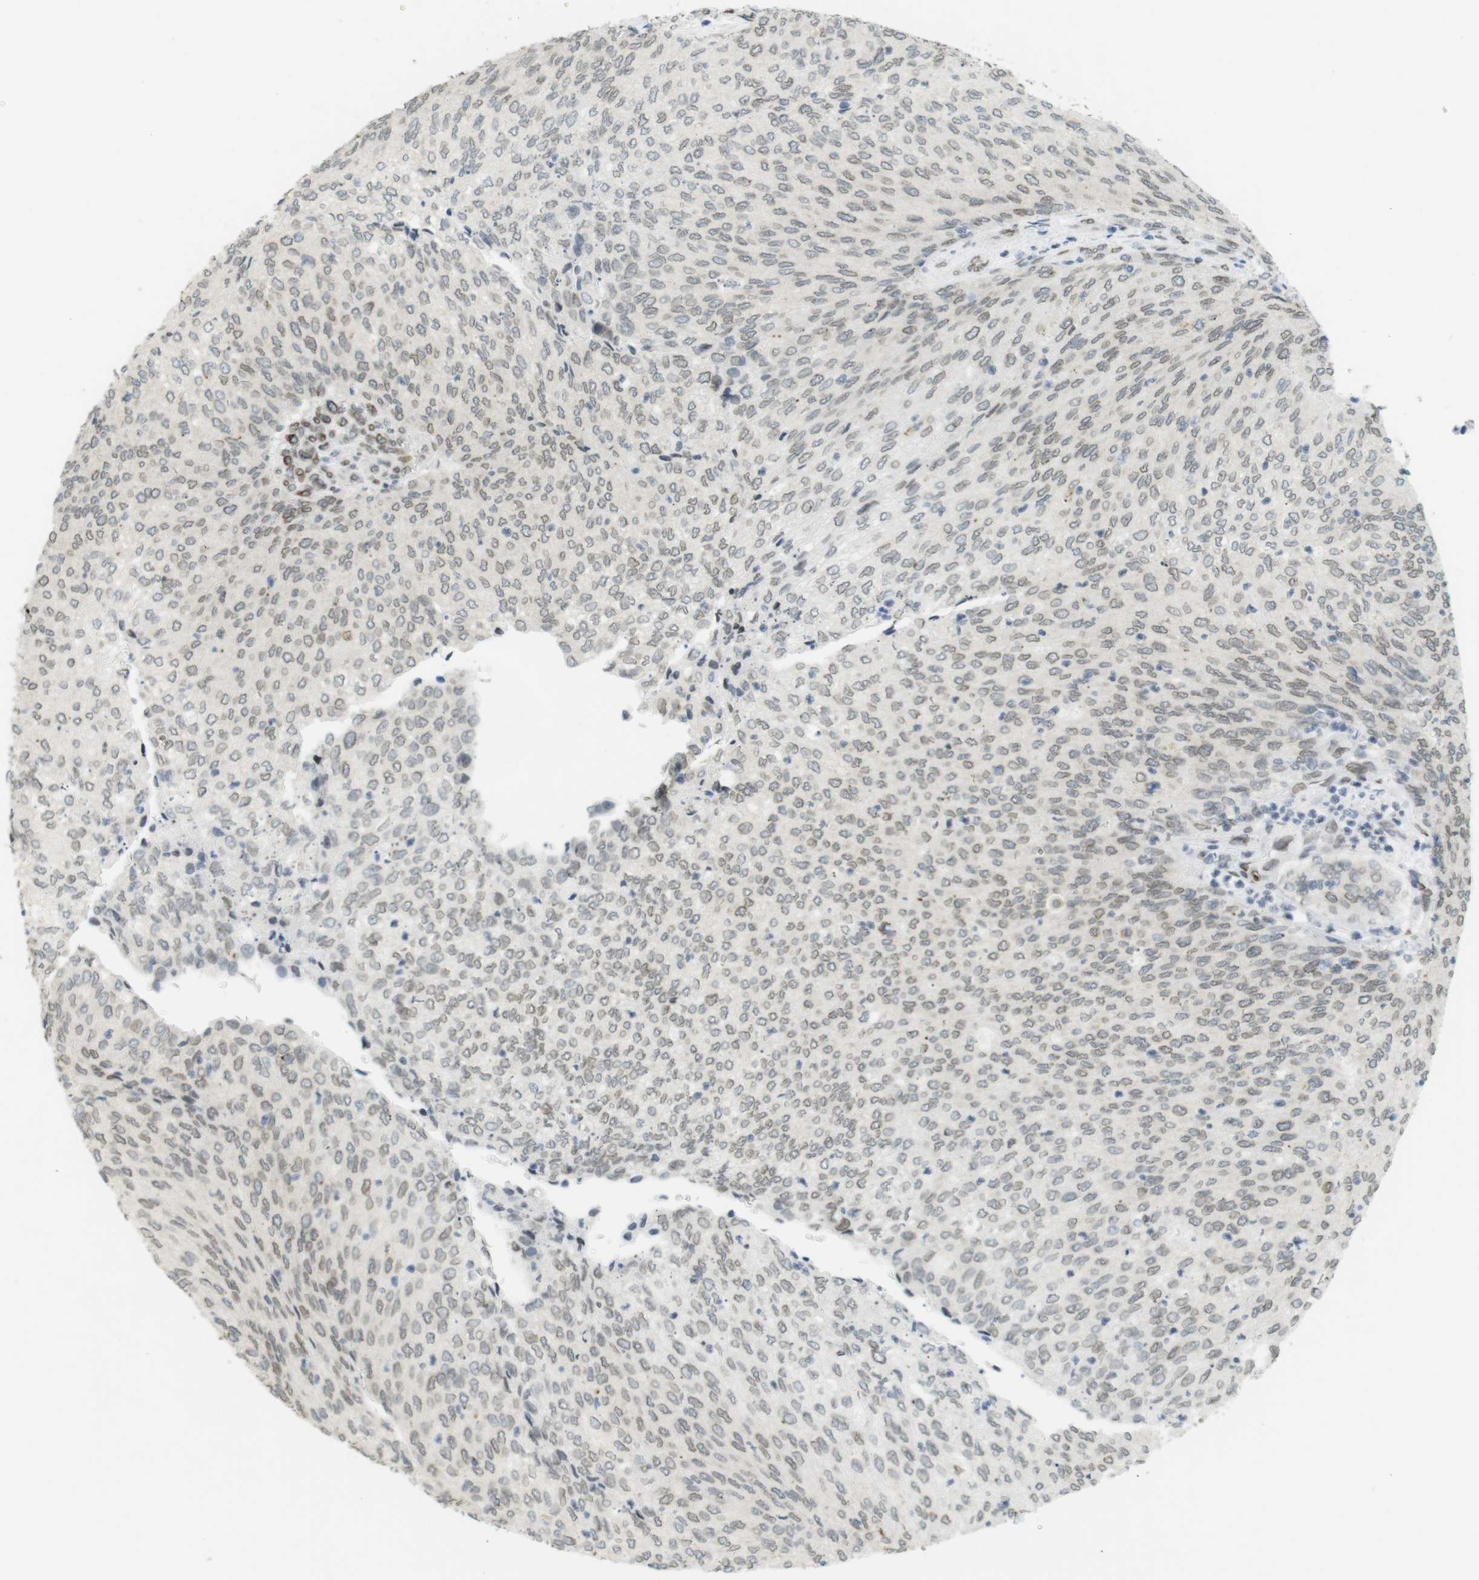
{"staining": {"intensity": "moderate", "quantity": ">75%", "location": "cytoplasmic/membranous,nuclear"}, "tissue": "urothelial cancer", "cell_type": "Tumor cells", "image_type": "cancer", "snomed": [{"axis": "morphology", "description": "Urothelial carcinoma, Low grade"}, {"axis": "topography", "description": "Urinary bladder"}], "caption": "IHC (DAB) staining of human urothelial cancer displays moderate cytoplasmic/membranous and nuclear protein staining in about >75% of tumor cells. Nuclei are stained in blue.", "gene": "ARL6IP6", "patient": {"sex": "female", "age": 79}}